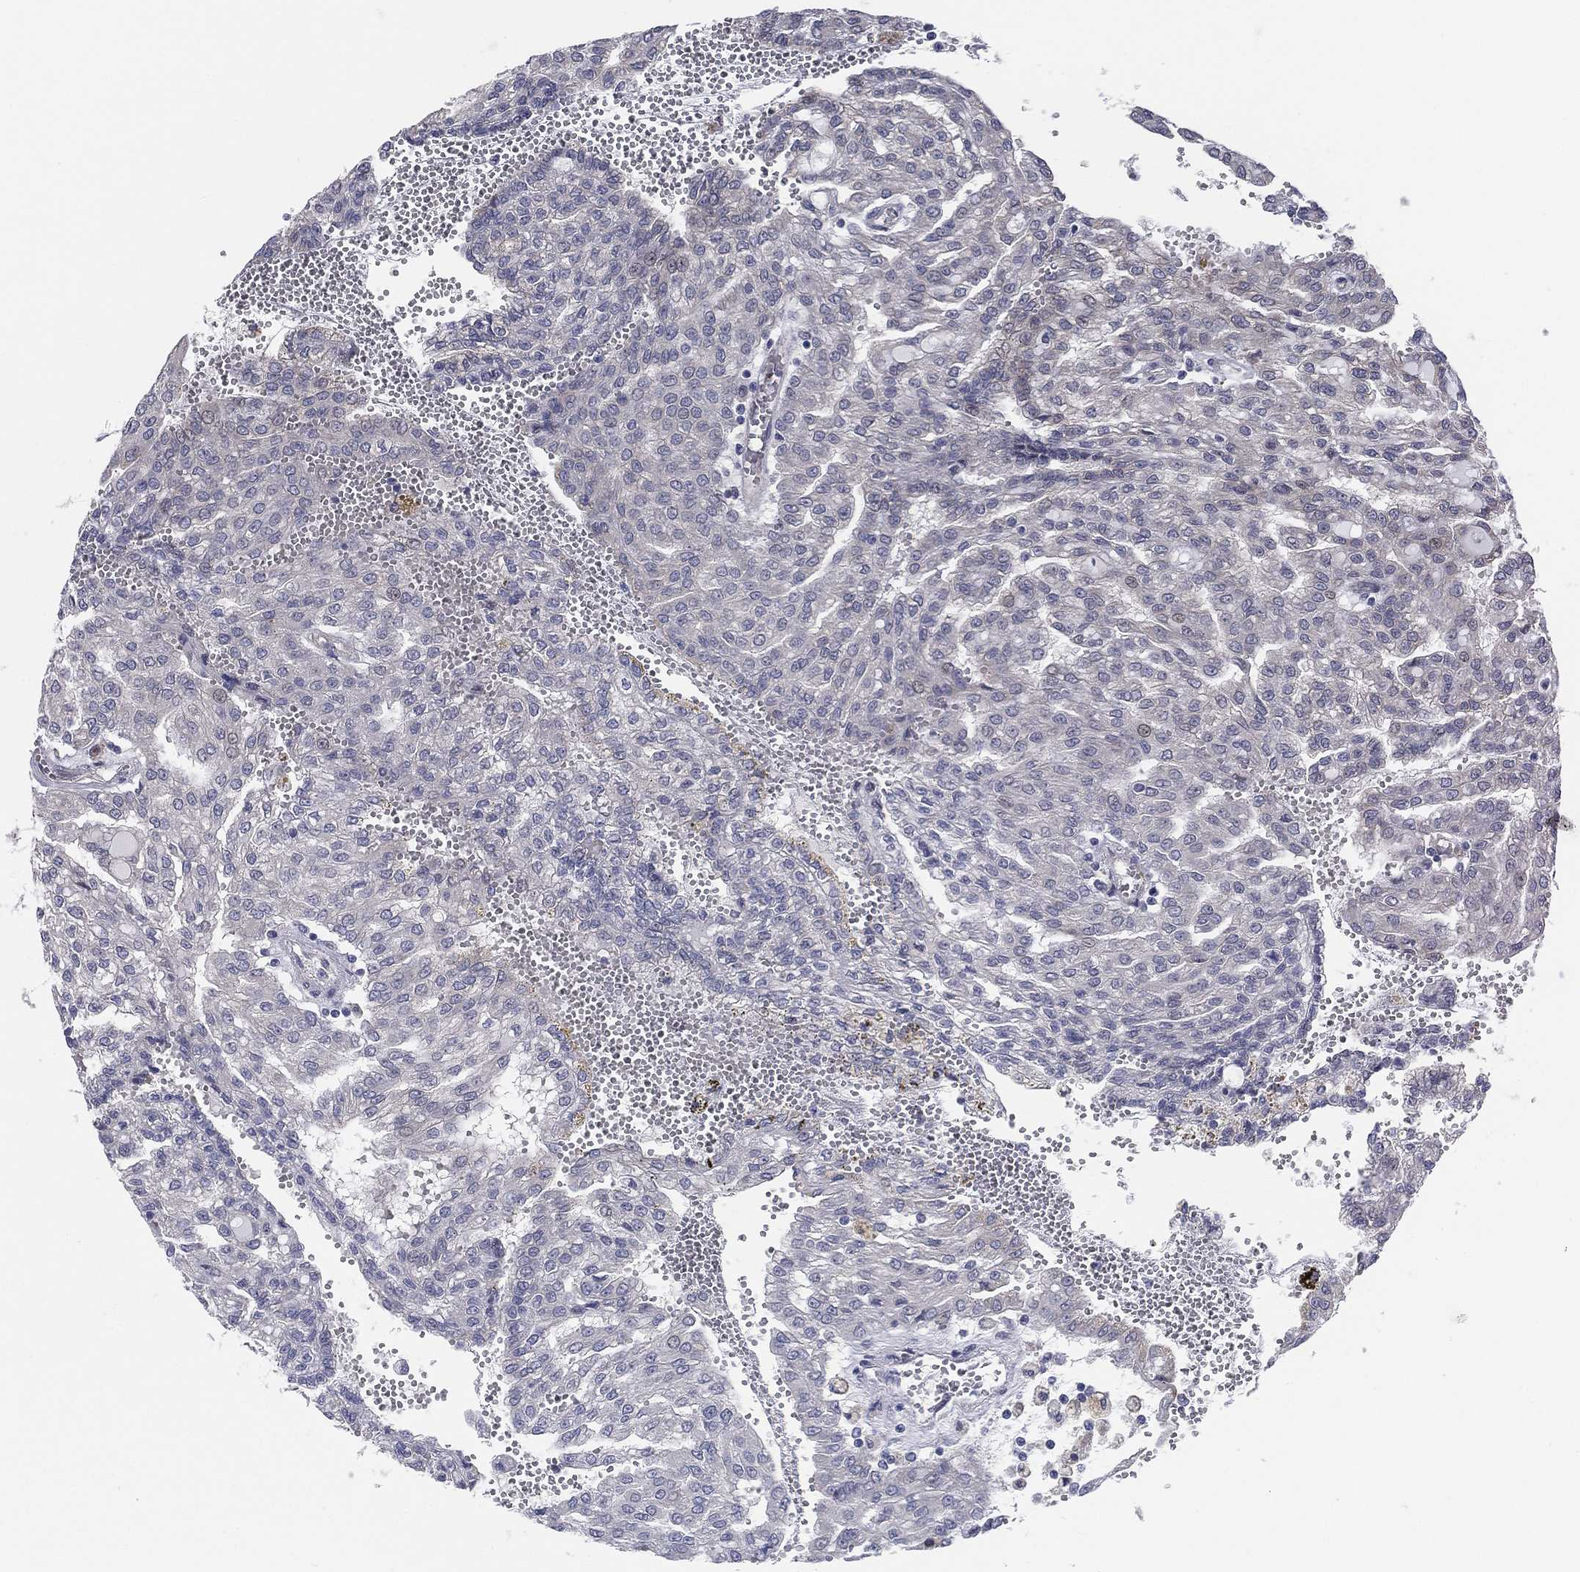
{"staining": {"intensity": "negative", "quantity": "none", "location": "none"}, "tissue": "renal cancer", "cell_type": "Tumor cells", "image_type": "cancer", "snomed": [{"axis": "morphology", "description": "Adenocarcinoma, NOS"}, {"axis": "topography", "description": "Kidney"}], "caption": "DAB immunohistochemical staining of human renal adenocarcinoma reveals no significant staining in tumor cells. The staining is performed using DAB (3,3'-diaminobenzidine) brown chromogen with nuclei counter-stained in using hematoxylin.", "gene": "UTP14A", "patient": {"sex": "male", "age": 63}}